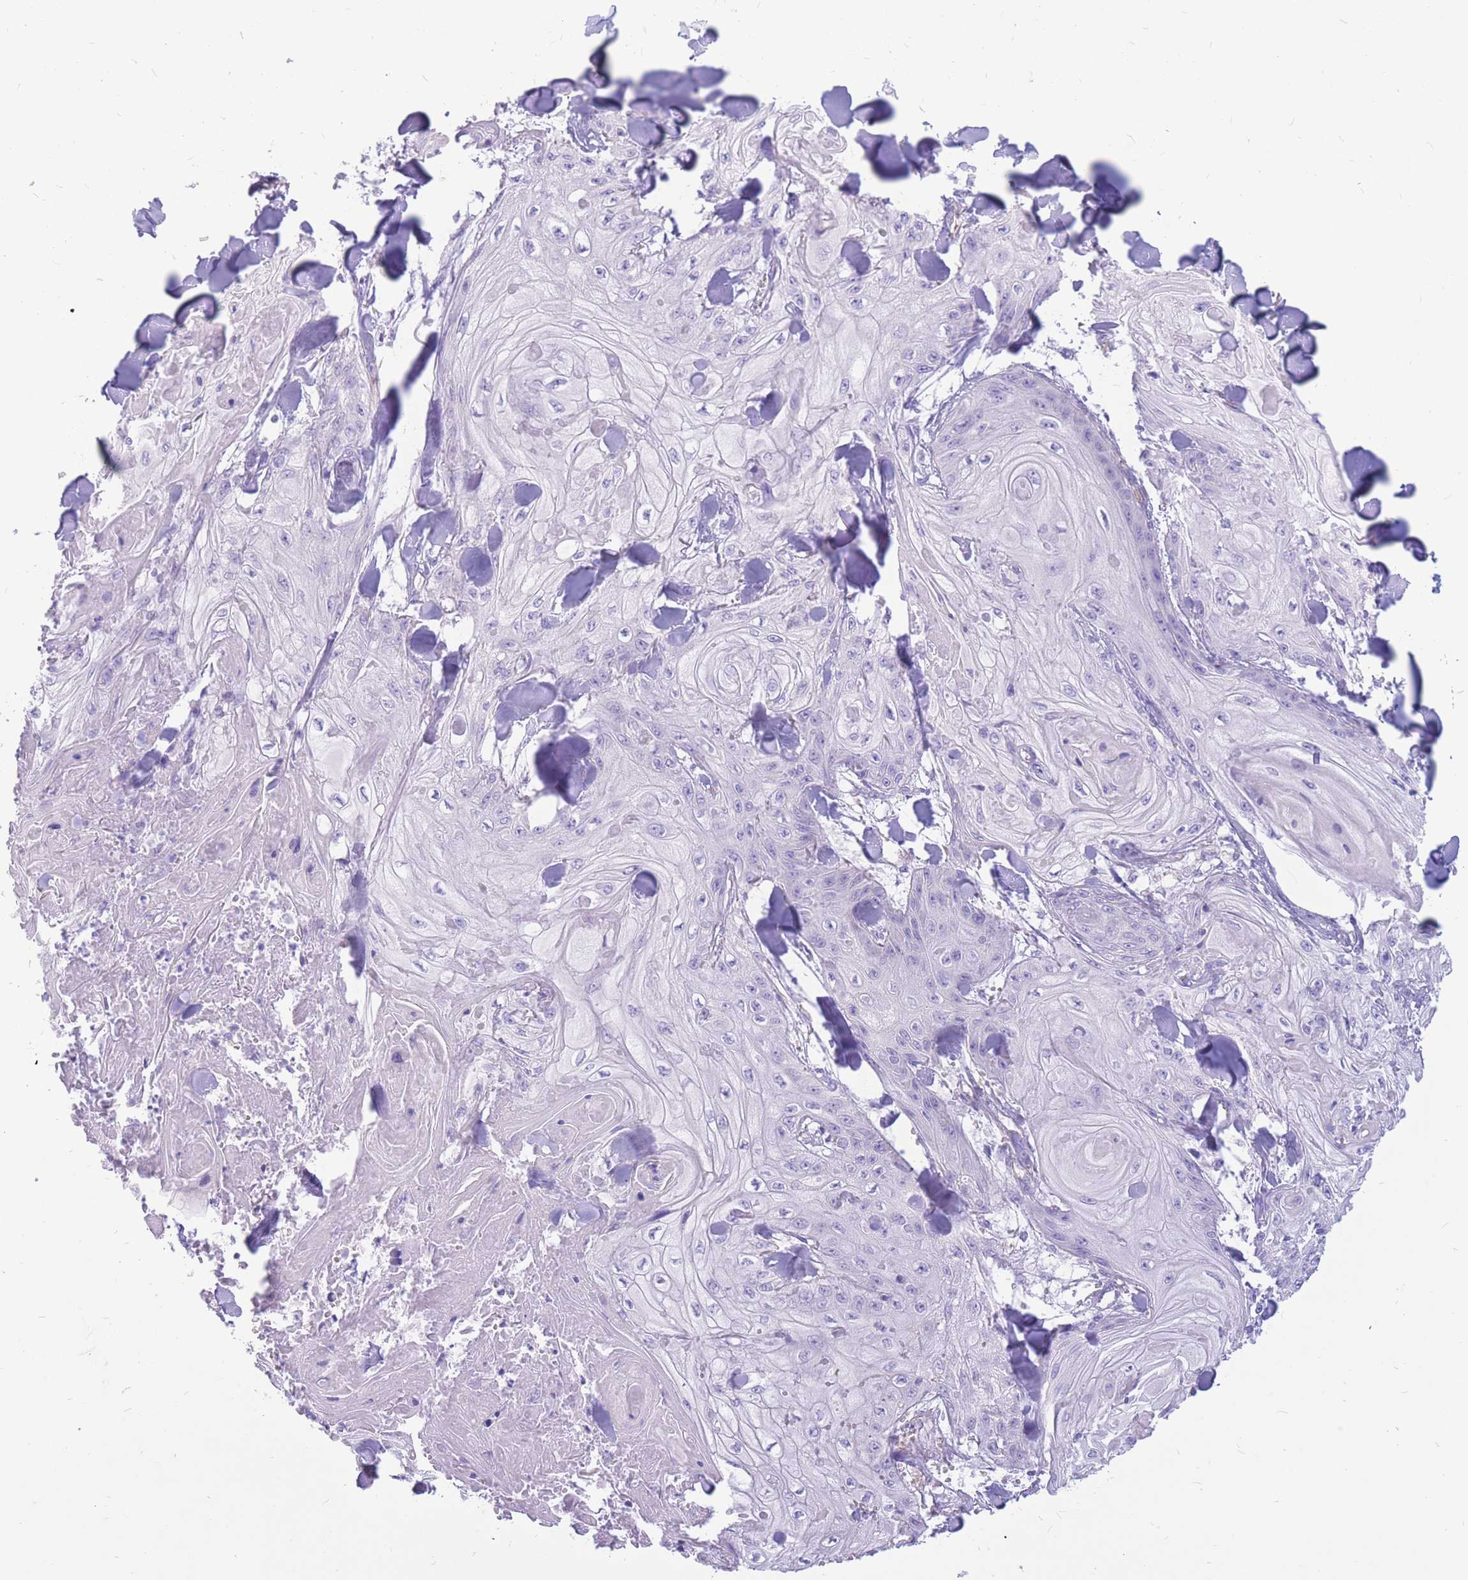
{"staining": {"intensity": "negative", "quantity": "none", "location": "none"}, "tissue": "skin cancer", "cell_type": "Tumor cells", "image_type": "cancer", "snomed": [{"axis": "morphology", "description": "Squamous cell carcinoma, NOS"}, {"axis": "topography", "description": "Skin"}], "caption": "Immunohistochemistry (IHC) image of human skin cancer (squamous cell carcinoma) stained for a protein (brown), which shows no staining in tumor cells. (DAB immunohistochemistry with hematoxylin counter stain).", "gene": "ADD2", "patient": {"sex": "male", "age": 74}}